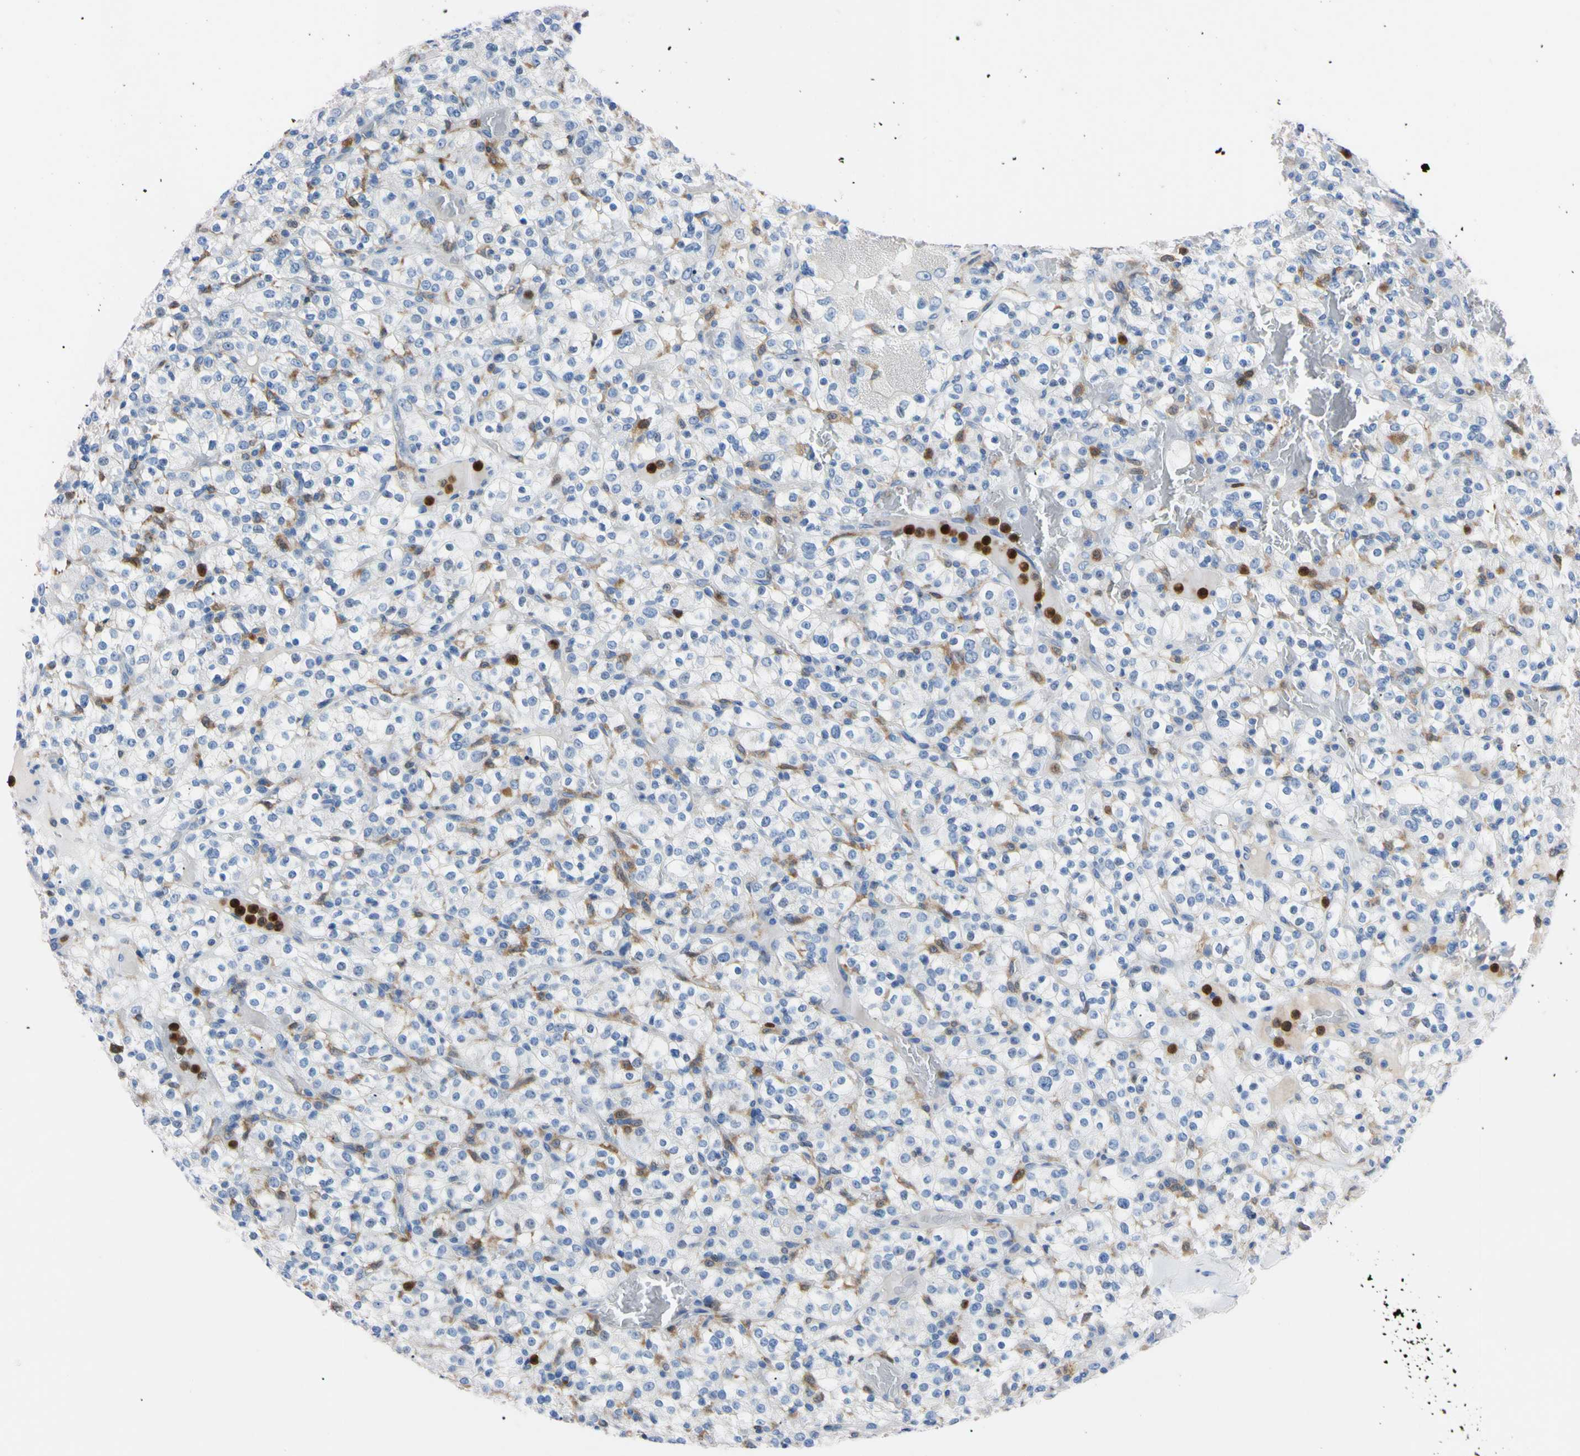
{"staining": {"intensity": "negative", "quantity": "none", "location": "none"}, "tissue": "renal cancer", "cell_type": "Tumor cells", "image_type": "cancer", "snomed": [{"axis": "morphology", "description": "Normal tissue, NOS"}, {"axis": "morphology", "description": "Adenocarcinoma, NOS"}, {"axis": "topography", "description": "Kidney"}], "caption": "The IHC histopathology image has no significant expression in tumor cells of renal cancer tissue.", "gene": "NCF4", "patient": {"sex": "female", "age": 72}}